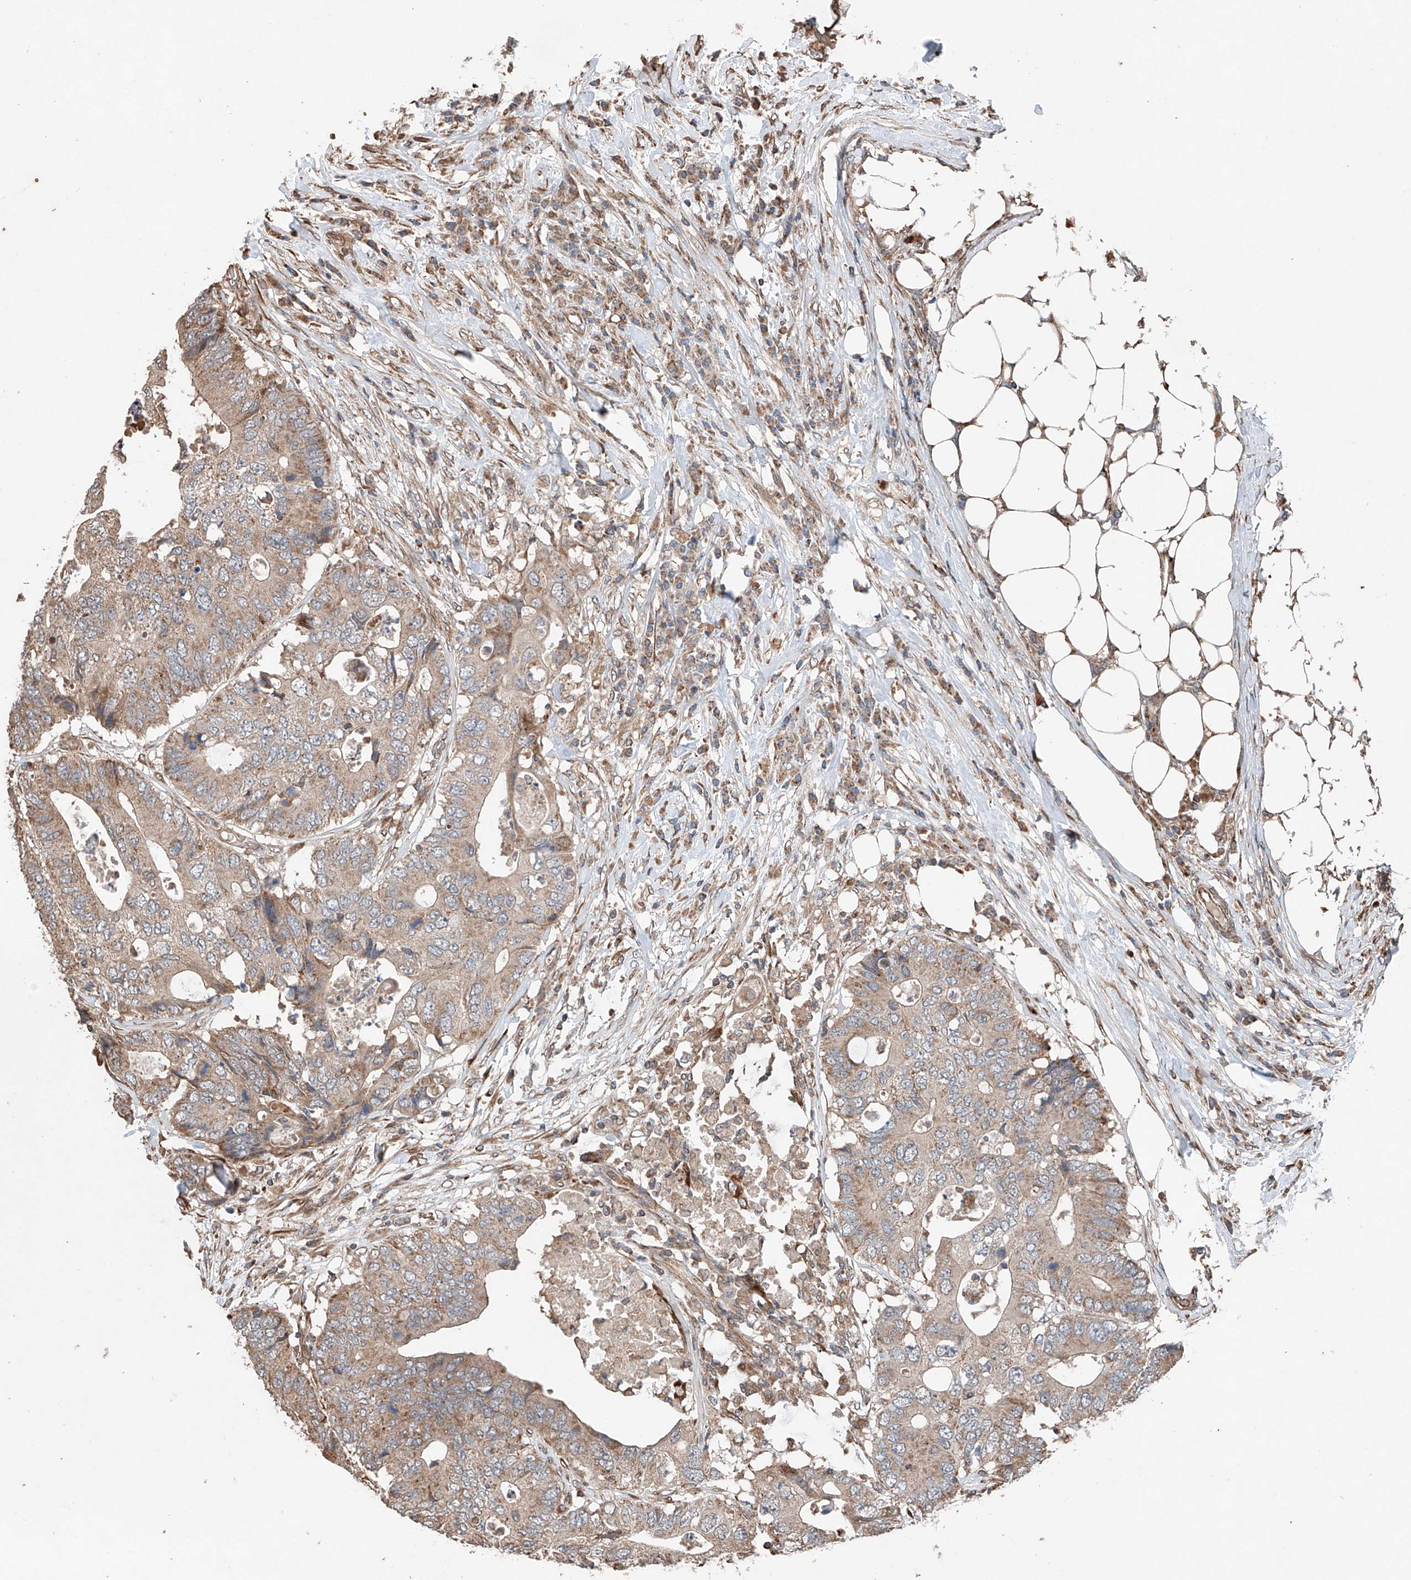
{"staining": {"intensity": "weak", "quantity": ">75%", "location": "cytoplasmic/membranous"}, "tissue": "colorectal cancer", "cell_type": "Tumor cells", "image_type": "cancer", "snomed": [{"axis": "morphology", "description": "Adenocarcinoma, NOS"}, {"axis": "topography", "description": "Colon"}], "caption": "Brown immunohistochemical staining in human adenocarcinoma (colorectal) shows weak cytoplasmic/membranous positivity in about >75% of tumor cells. The staining is performed using DAB (3,3'-diaminobenzidine) brown chromogen to label protein expression. The nuclei are counter-stained blue using hematoxylin.", "gene": "AP4B1", "patient": {"sex": "male", "age": 71}}